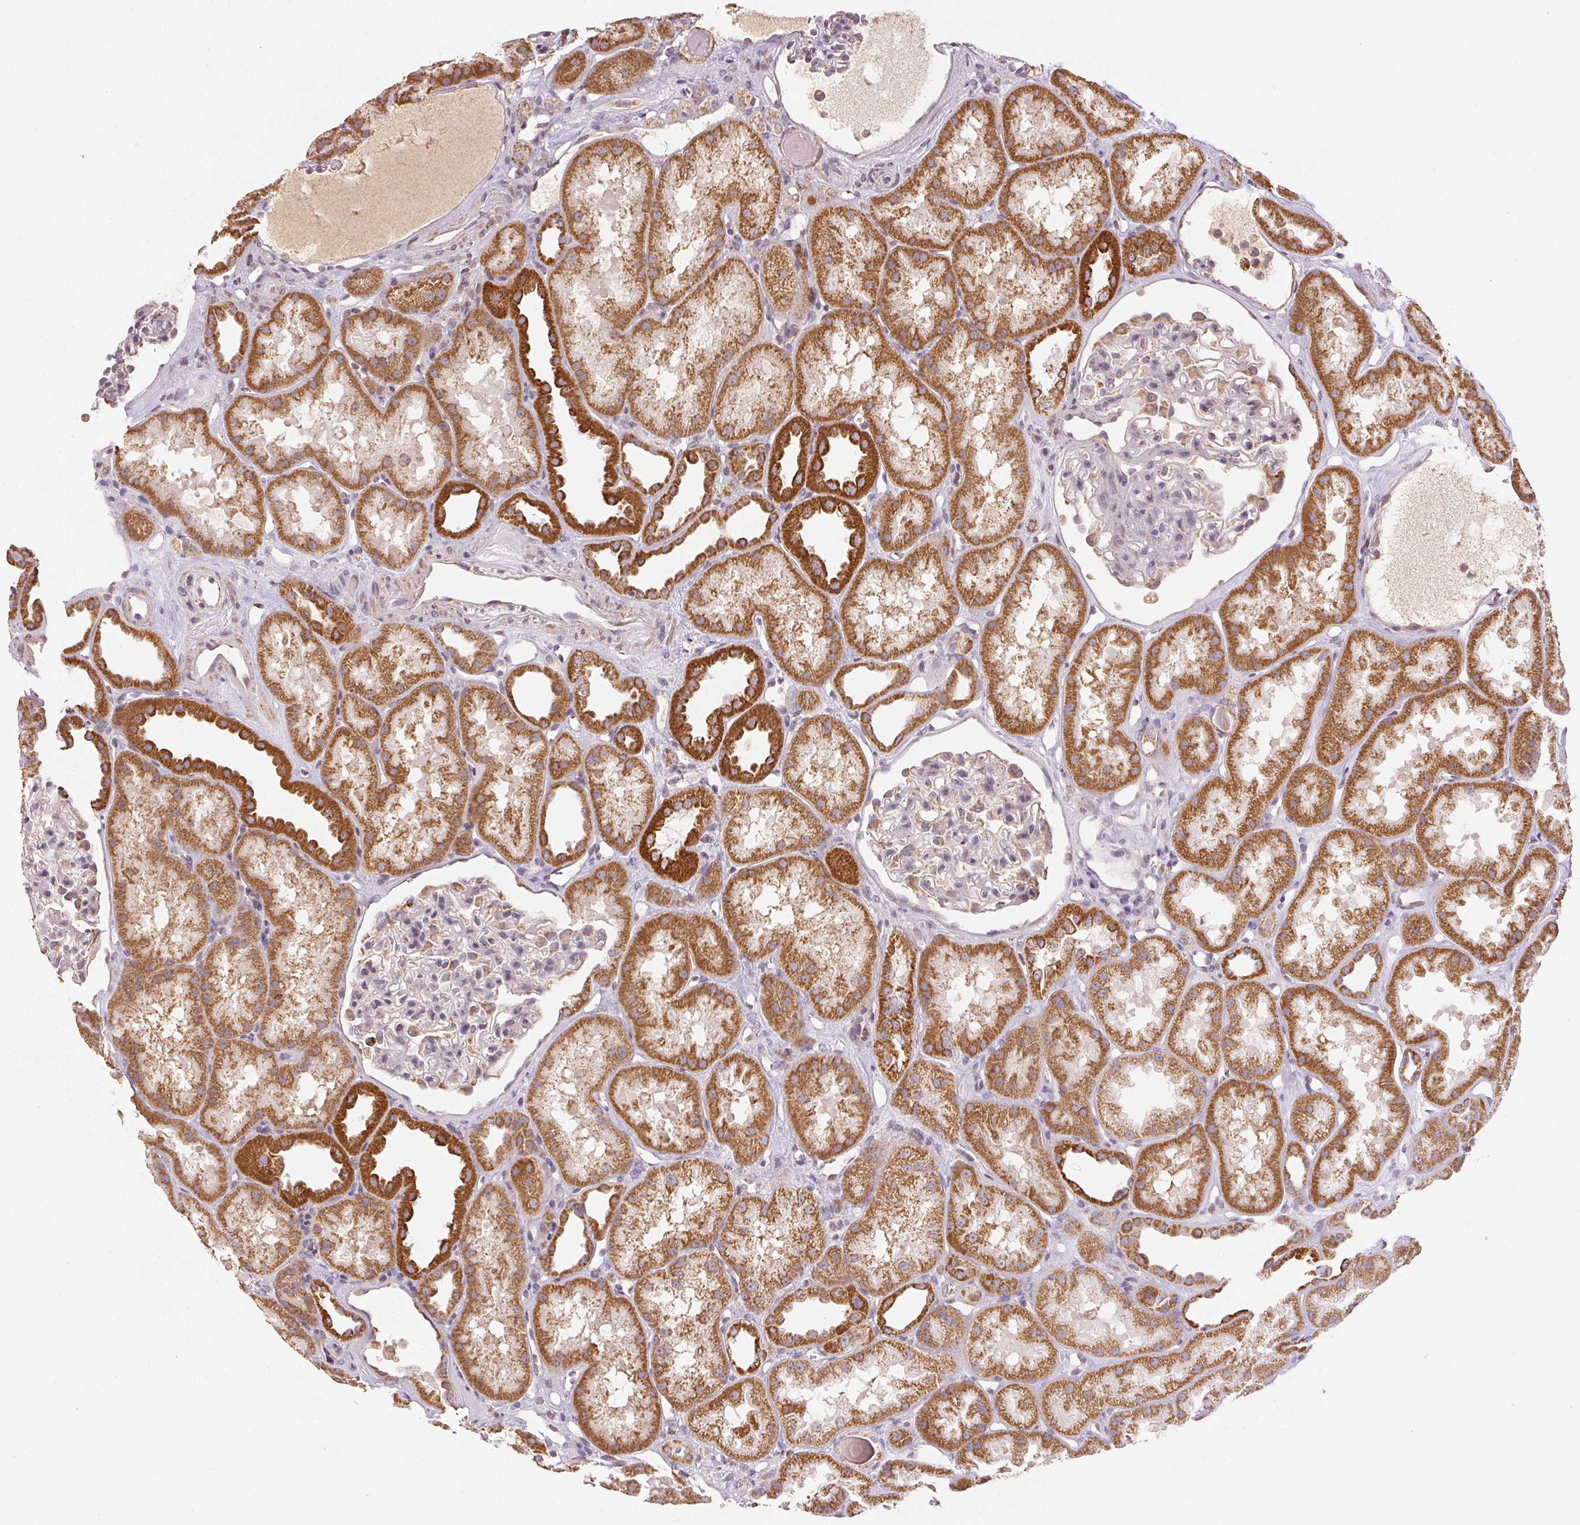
{"staining": {"intensity": "weak", "quantity": "<25%", "location": "cytoplasmic/membranous"}, "tissue": "kidney", "cell_type": "Cells in glomeruli", "image_type": "normal", "snomed": [{"axis": "morphology", "description": "Normal tissue, NOS"}, {"axis": "topography", "description": "Kidney"}], "caption": "Photomicrograph shows no protein positivity in cells in glomeruli of unremarkable kidney.", "gene": "CLASP1", "patient": {"sex": "male", "age": 61}}